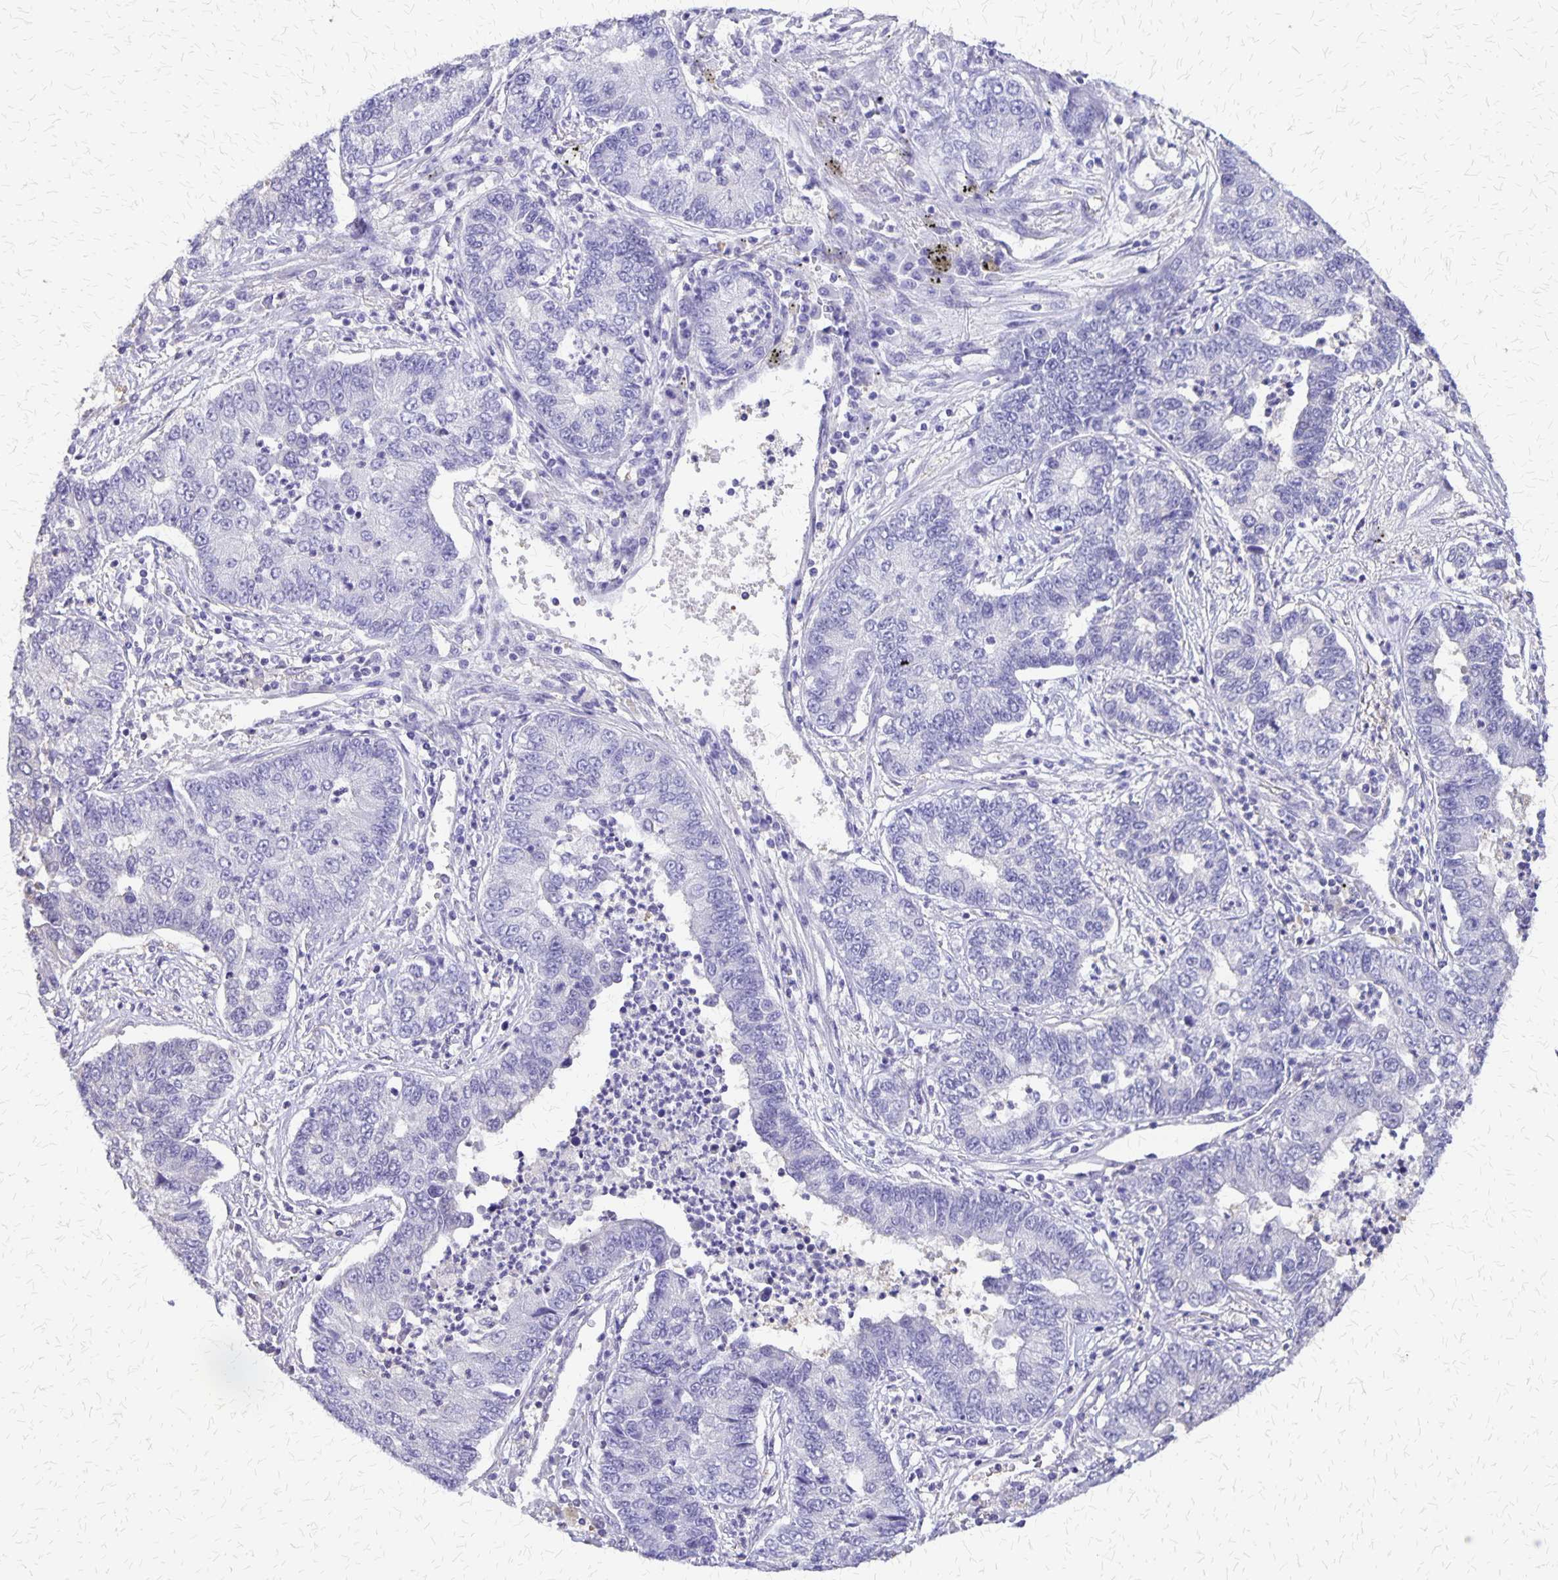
{"staining": {"intensity": "negative", "quantity": "none", "location": "none"}, "tissue": "lung cancer", "cell_type": "Tumor cells", "image_type": "cancer", "snomed": [{"axis": "morphology", "description": "Adenocarcinoma, NOS"}, {"axis": "topography", "description": "Lung"}], "caption": "This photomicrograph is of lung cancer stained with IHC to label a protein in brown with the nuclei are counter-stained blue. There is no positivity in tumor cells. The staining is performed using DAB (3,3'-diaminobenzidine) brown chromogen with nuclei counter-stained in using hematoxylin.", "gene": "SI", "patient": {"sex": "female", "age": 57}}